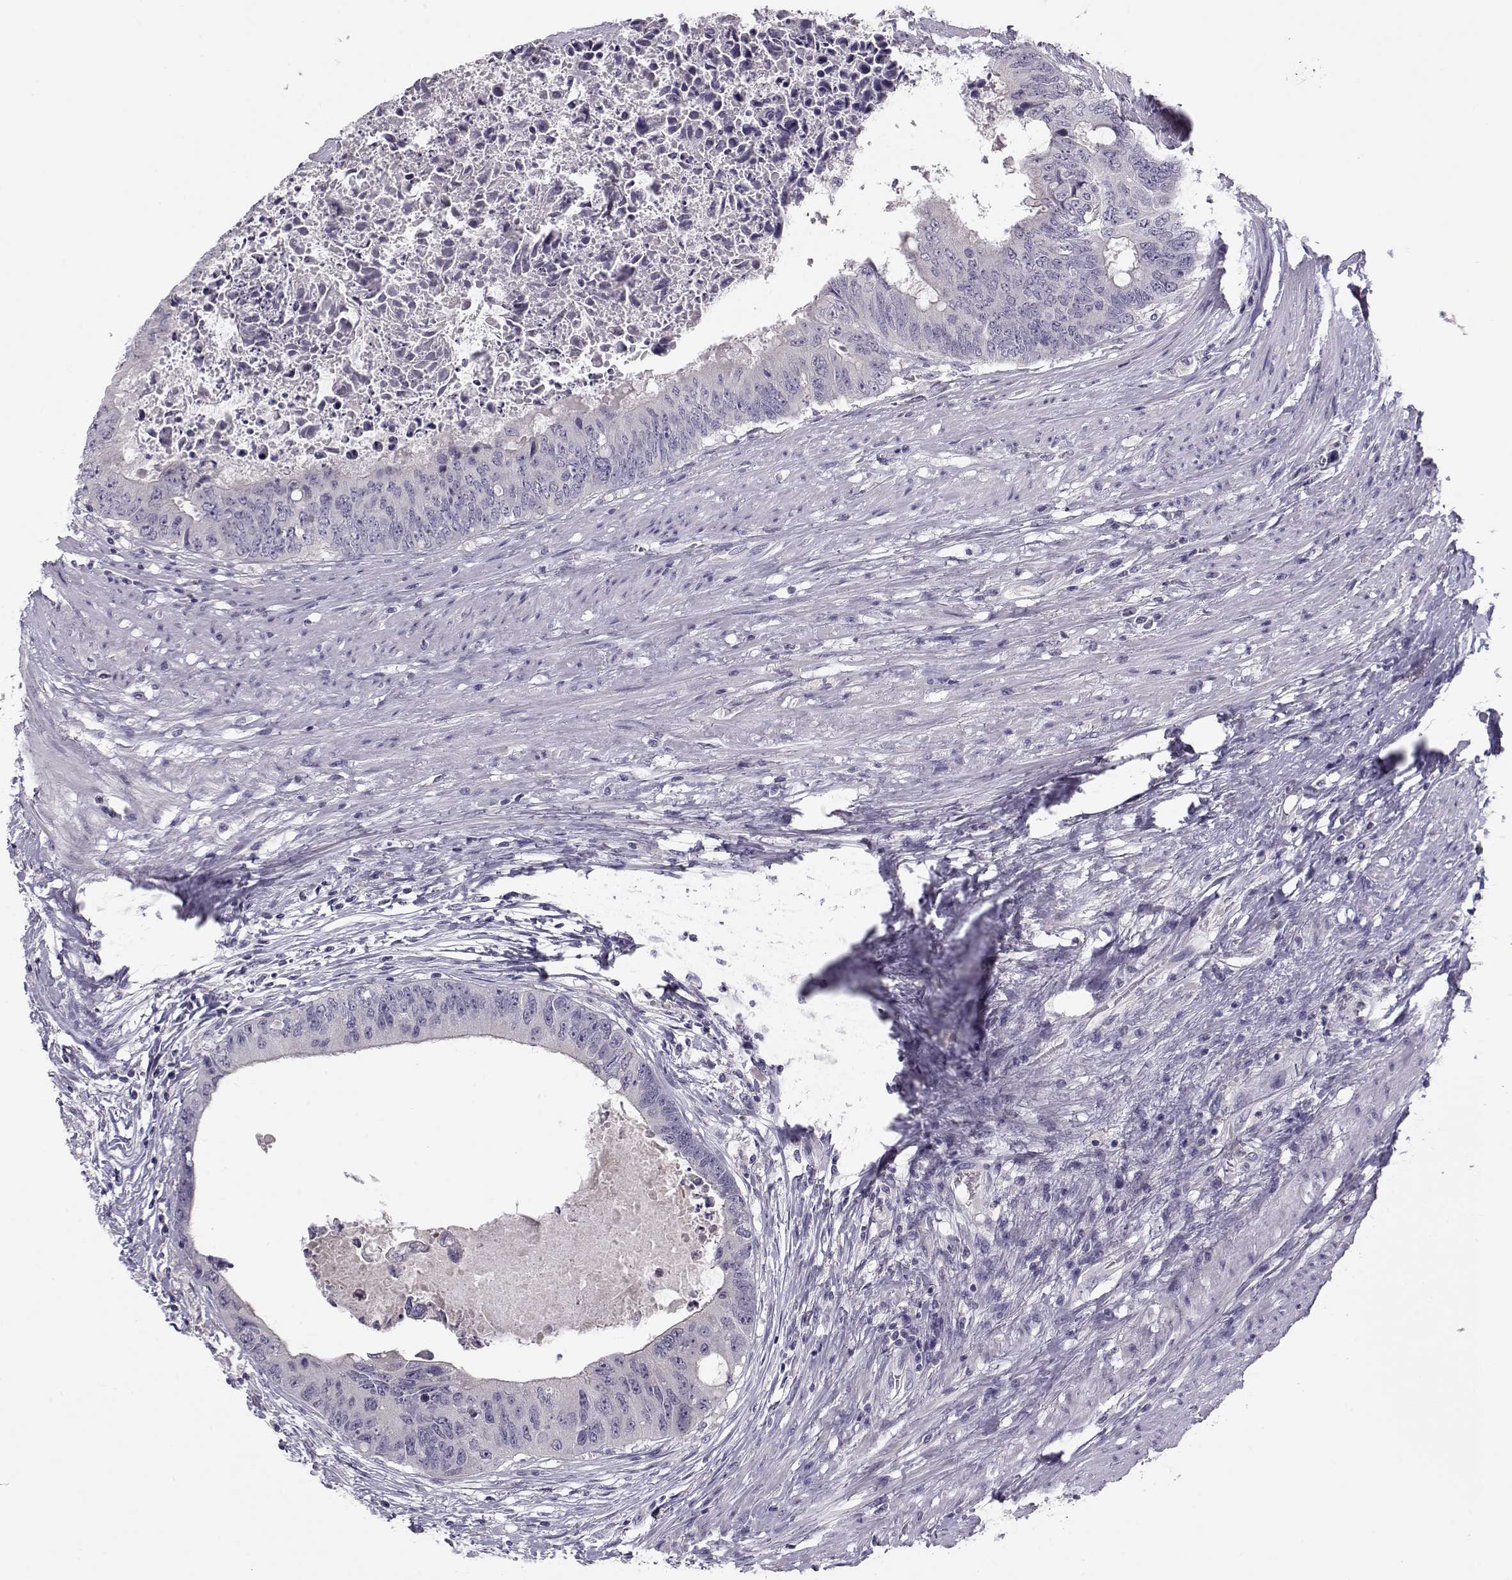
{"staining": {"intensity": "negative", "quantity": "none", "location": "none"}, "tissue": "colorectal cancer", "cell_type": "Tumor cells", "image_type": "cancer", "snomed": [{"axis": "morphology", "description": "Adenocarcinoma, NOS"}, {"axis": "topography", "description": "Rectum"}], "caption": "This photomicrograph is of colorectal cancer stained with immunohistochemistry (IHC) to label a protein in brown with the nuclei are counter-stained blue. There is no positivity in tumor cells.", "gene": "GRK1", "patient": {"sex": "male", "age": 59}}